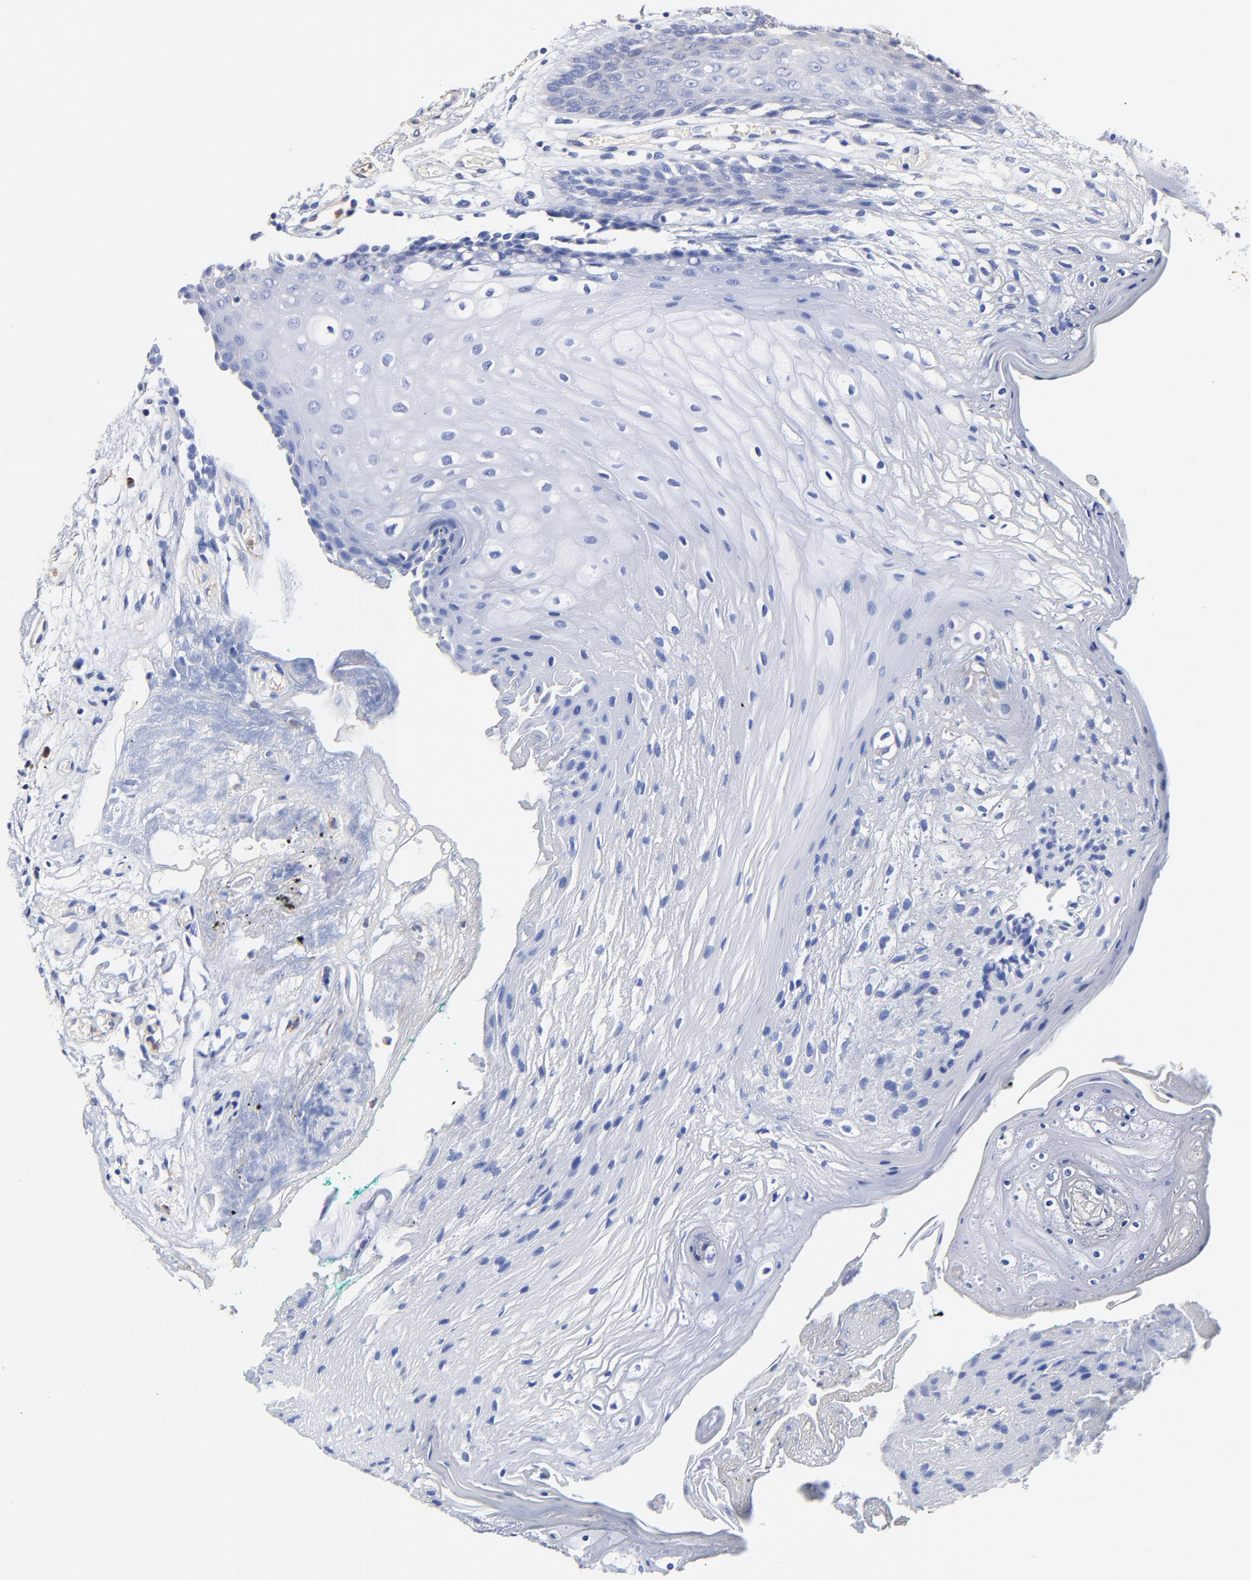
{"staining": {"intensity": "negative", "quantity": "none", "location": "none"}, "tissue": "oral mucosa", "cell_type": "Squamous epithelial cells", "image_type": "normal", "snomed": [{"axis": "morphology", "description": "Normal tissue, NOS"}, {"axis": "morphology", "description": "Squamous cell carcinoma, NOS"}, {"axis": "topography", "description": "Skeletal muscle"}, {"axis": "topography", "description": "Oral tissue"}, {"axis": "topography", "description": "Head-Neck"}], "caption": "This is an immunohistochemistry (IHC) photomicrograph of benign oral mucosa. There is no staining in squamous epithelial cells.", "gene": "TAGLN2", "patient": {"sex": "female", "age": 84}}